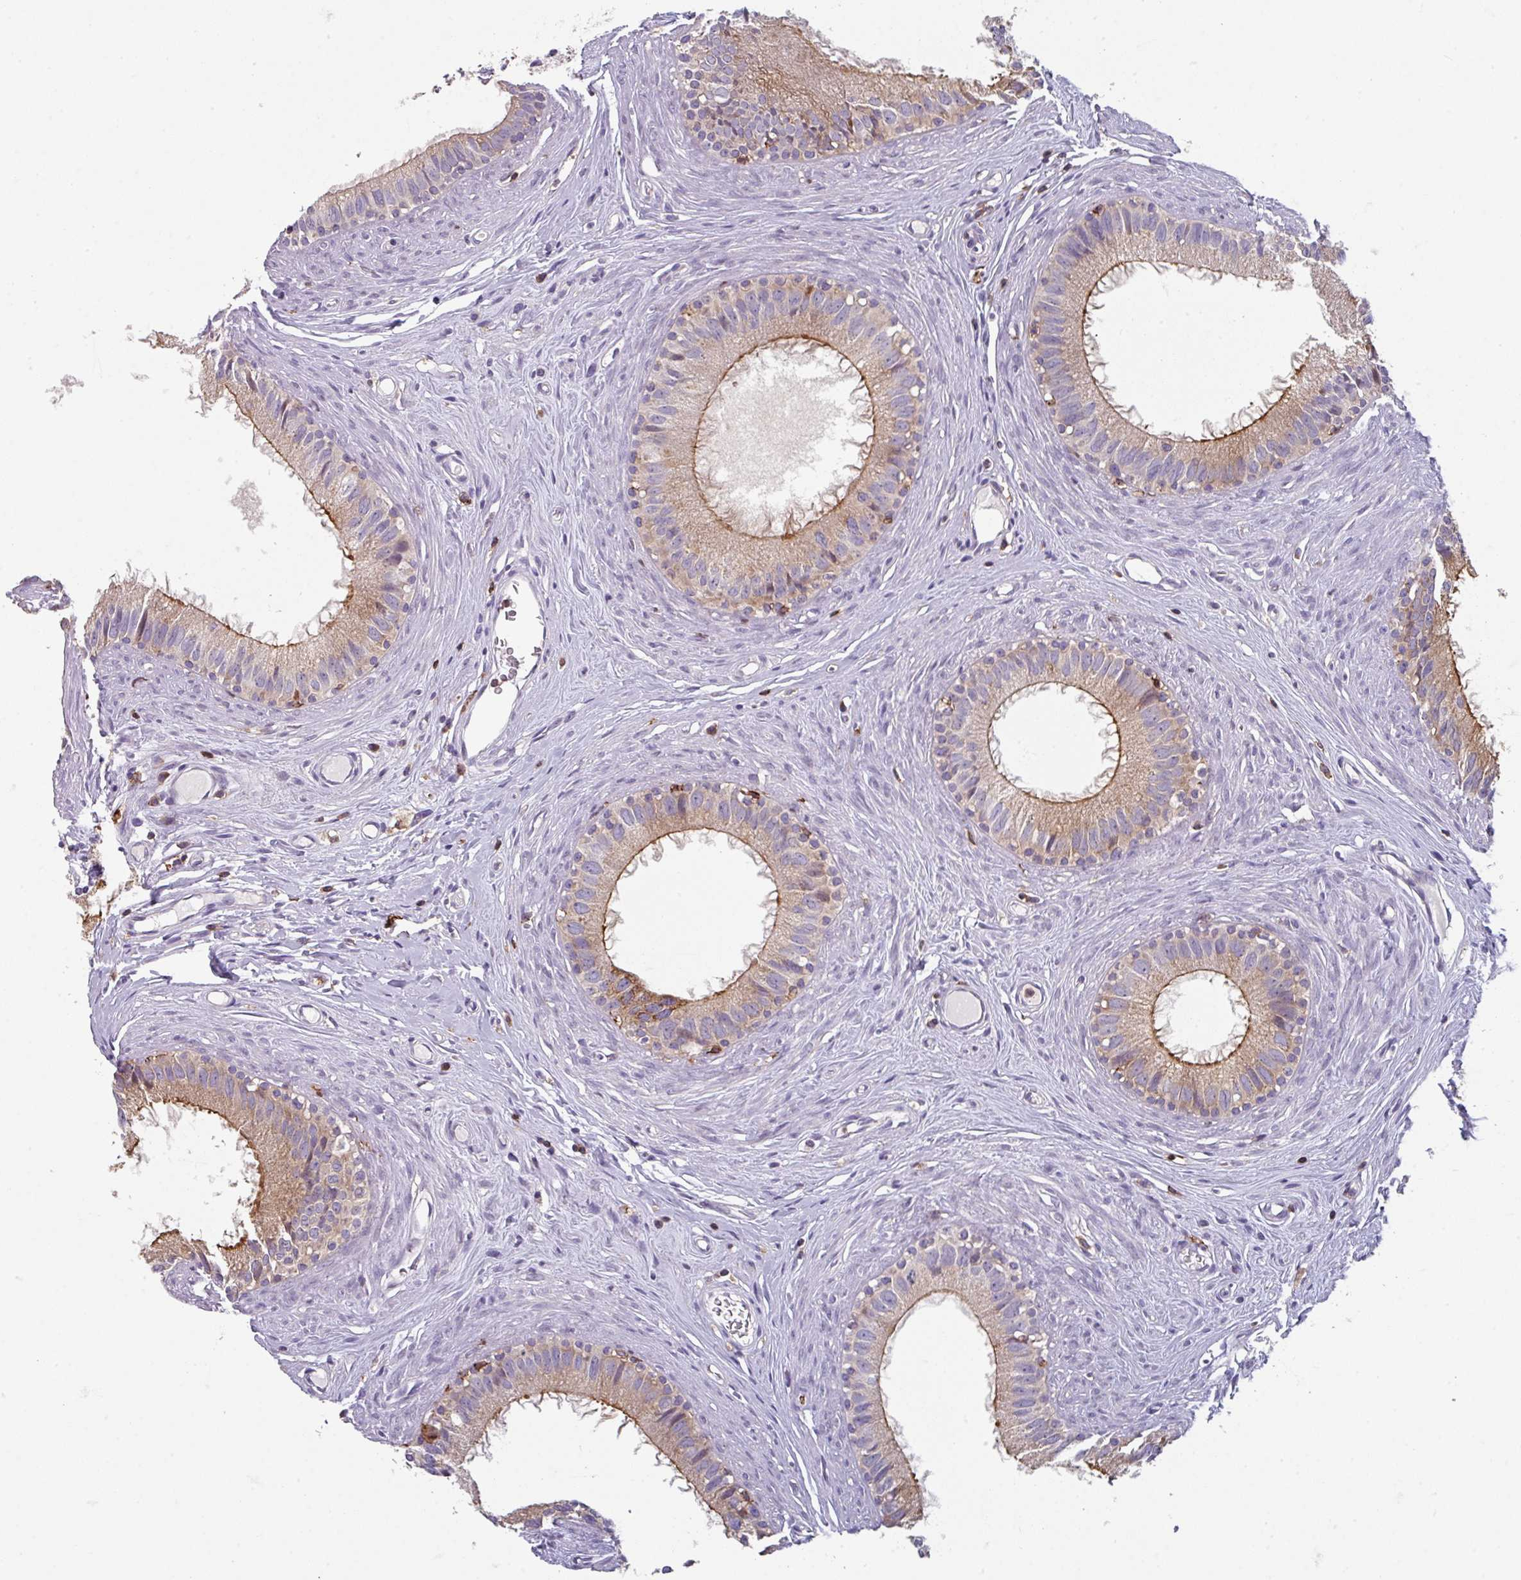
{"staining": {"intensity": "moderate", "quantity": ">75%", "location": "cytoplasmic/membranous"}, "tissue": "epididymis", "cell_type": "Glandular cells", "image_type": "normal", "snomed": [{"axis": "morphology", "description": "Normal tissue, NOS"}, {"axis": "topography", "description": "Epididymis"}], "caption": "Glandular cells demonstrate medium levels of moderate cytoplasmic/membranous positivity in about >75% of cells in normal human epididymis. Nuclei are stained in blue.", "gene": "NEDD9", "patient": {"sex": "male", "age": 80}}